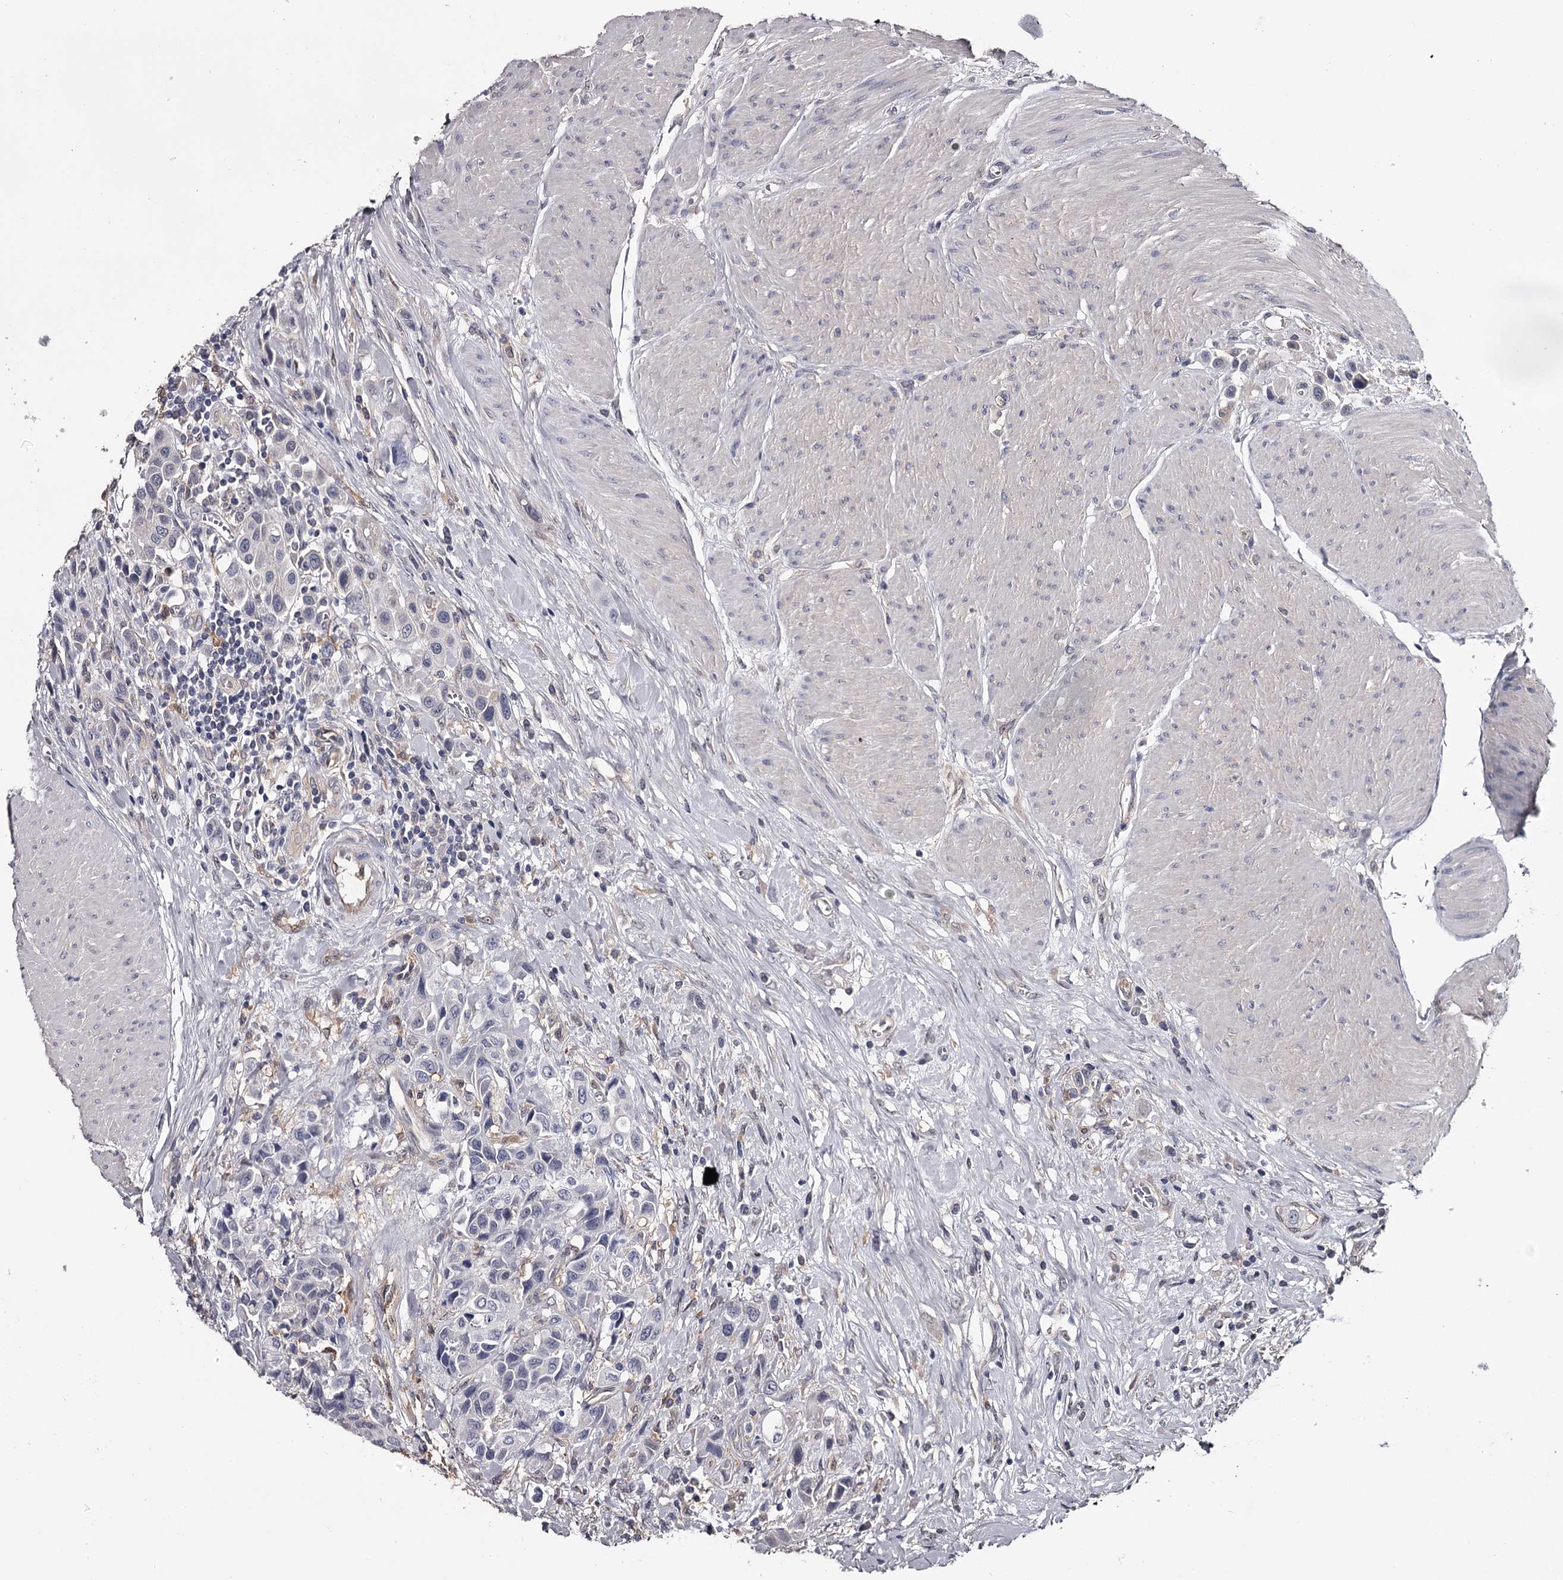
{"staining": {"intensity": "negative", "quantity": "none", "location": "none"}, "tissue": "urothelial cancer", "cell_type": "Tumor cells", "image_type": "cancer", "snomed": [{"axis": "morphology", "description": "Urothelial carcinoma, High grade"}, {"axis": "topography", "description": "Urinary bladder"}], "caption": "Protein analysis of high-grade urothelial carcinoma displays no significant positivity in tumor cells. (DAB (3,3'-diaminobenzidine) immunohistochemistry (IHC) with hematoxylin counter stain).", "gene": "GSTO1", "patient": {"sex": "male", "age": 50}}